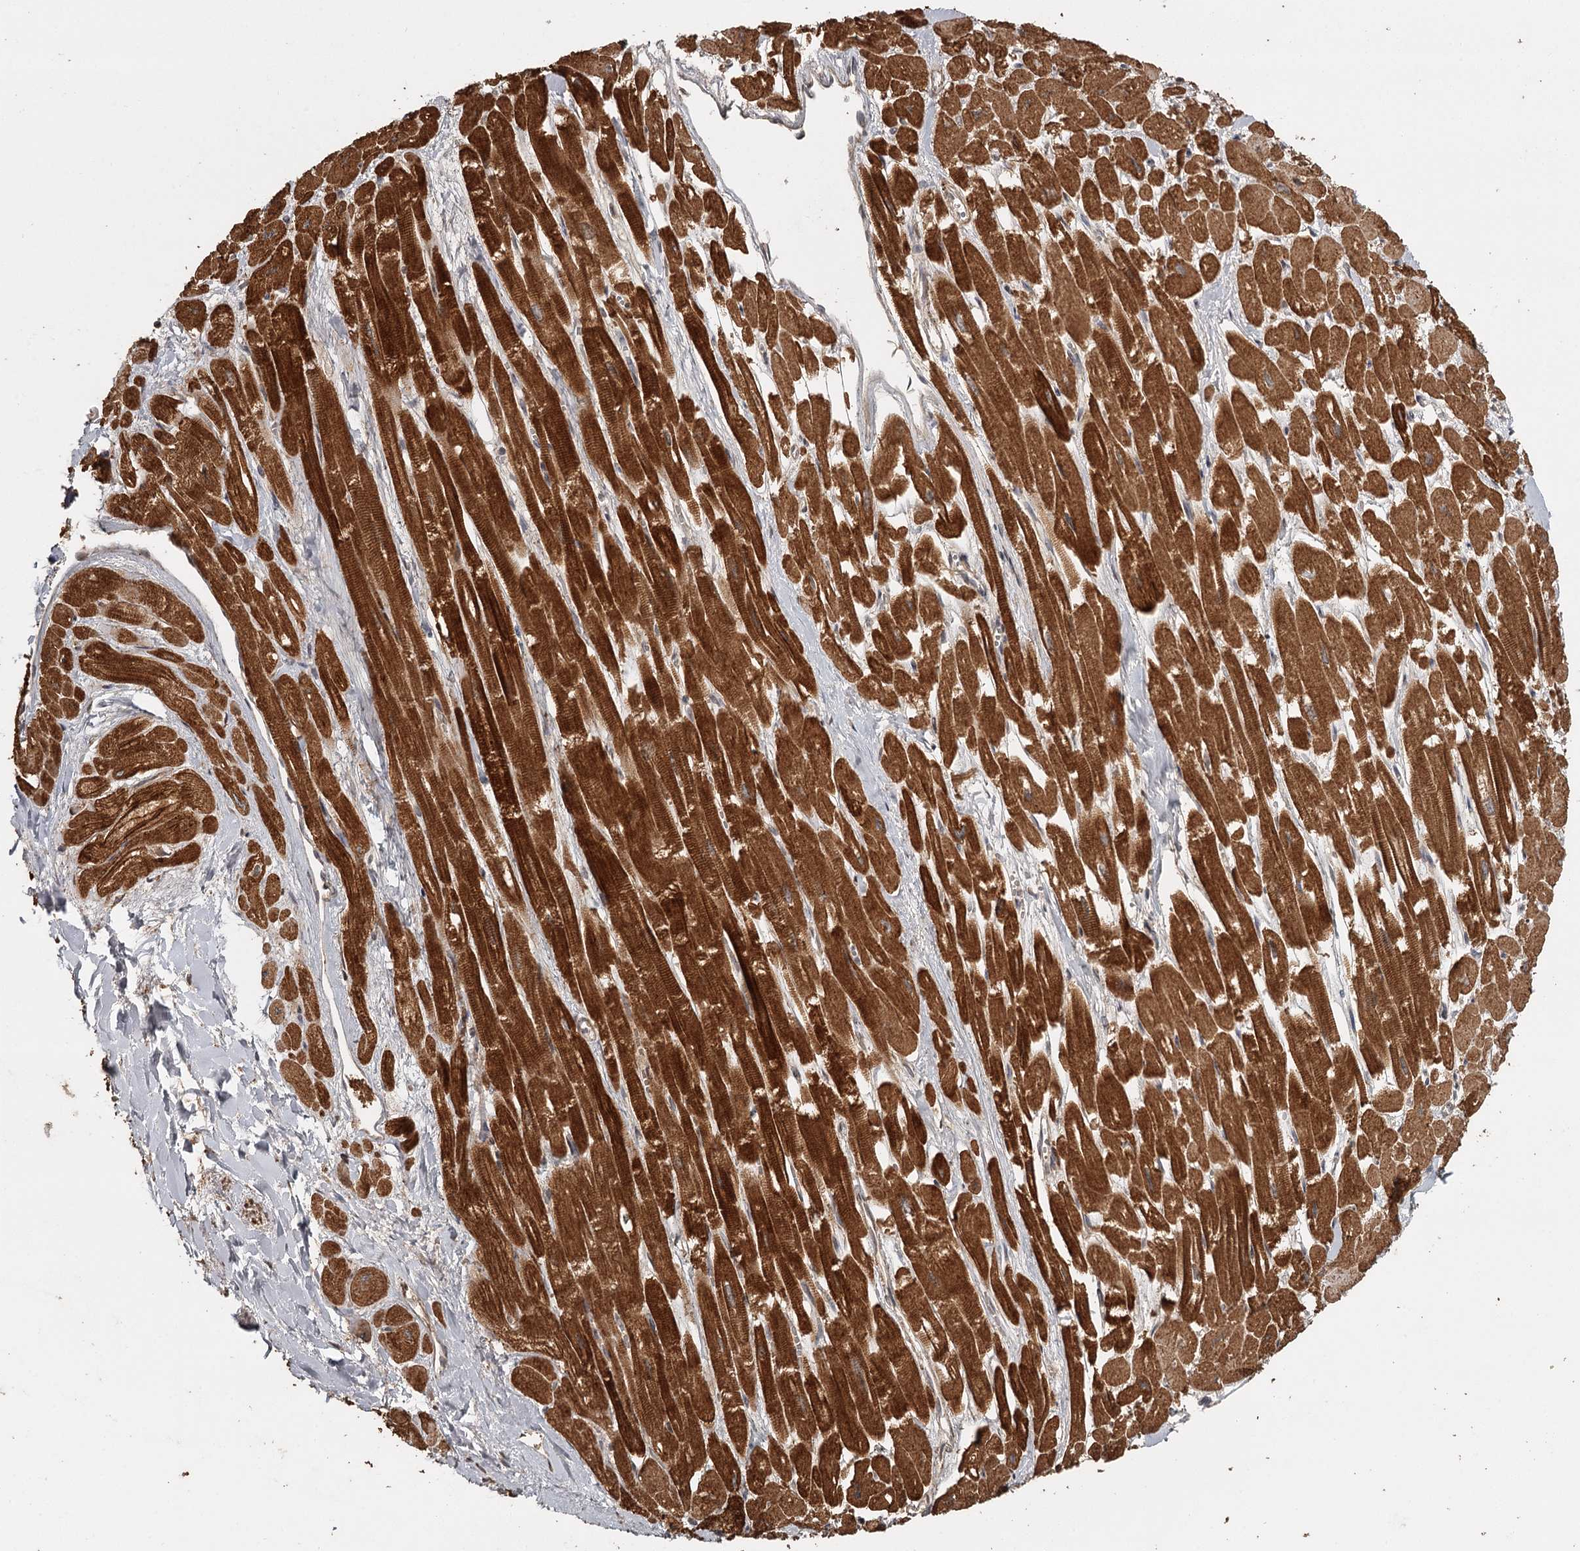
{"staining": {"intensity": "strong", "quantity": ">75%", "location": "cytoplasmic/membranous"}, "tissue": "heart muscle", "cell_type": "Cardiomyocytes", "image_type": "normal", "snomed": [{"axis": "morphology", "description": "Normal tissue, NOS"}, {"axis": "topography", "description": "Heart"}], "caption": "Immunohistochemical staining of benign heart muscle reveals strong cytoplasmic/membranous protein positivity in approximately >75% of cardiomyocytes.", "gene": "FAXC", "patient": {"sex": "male", "age": 54}}